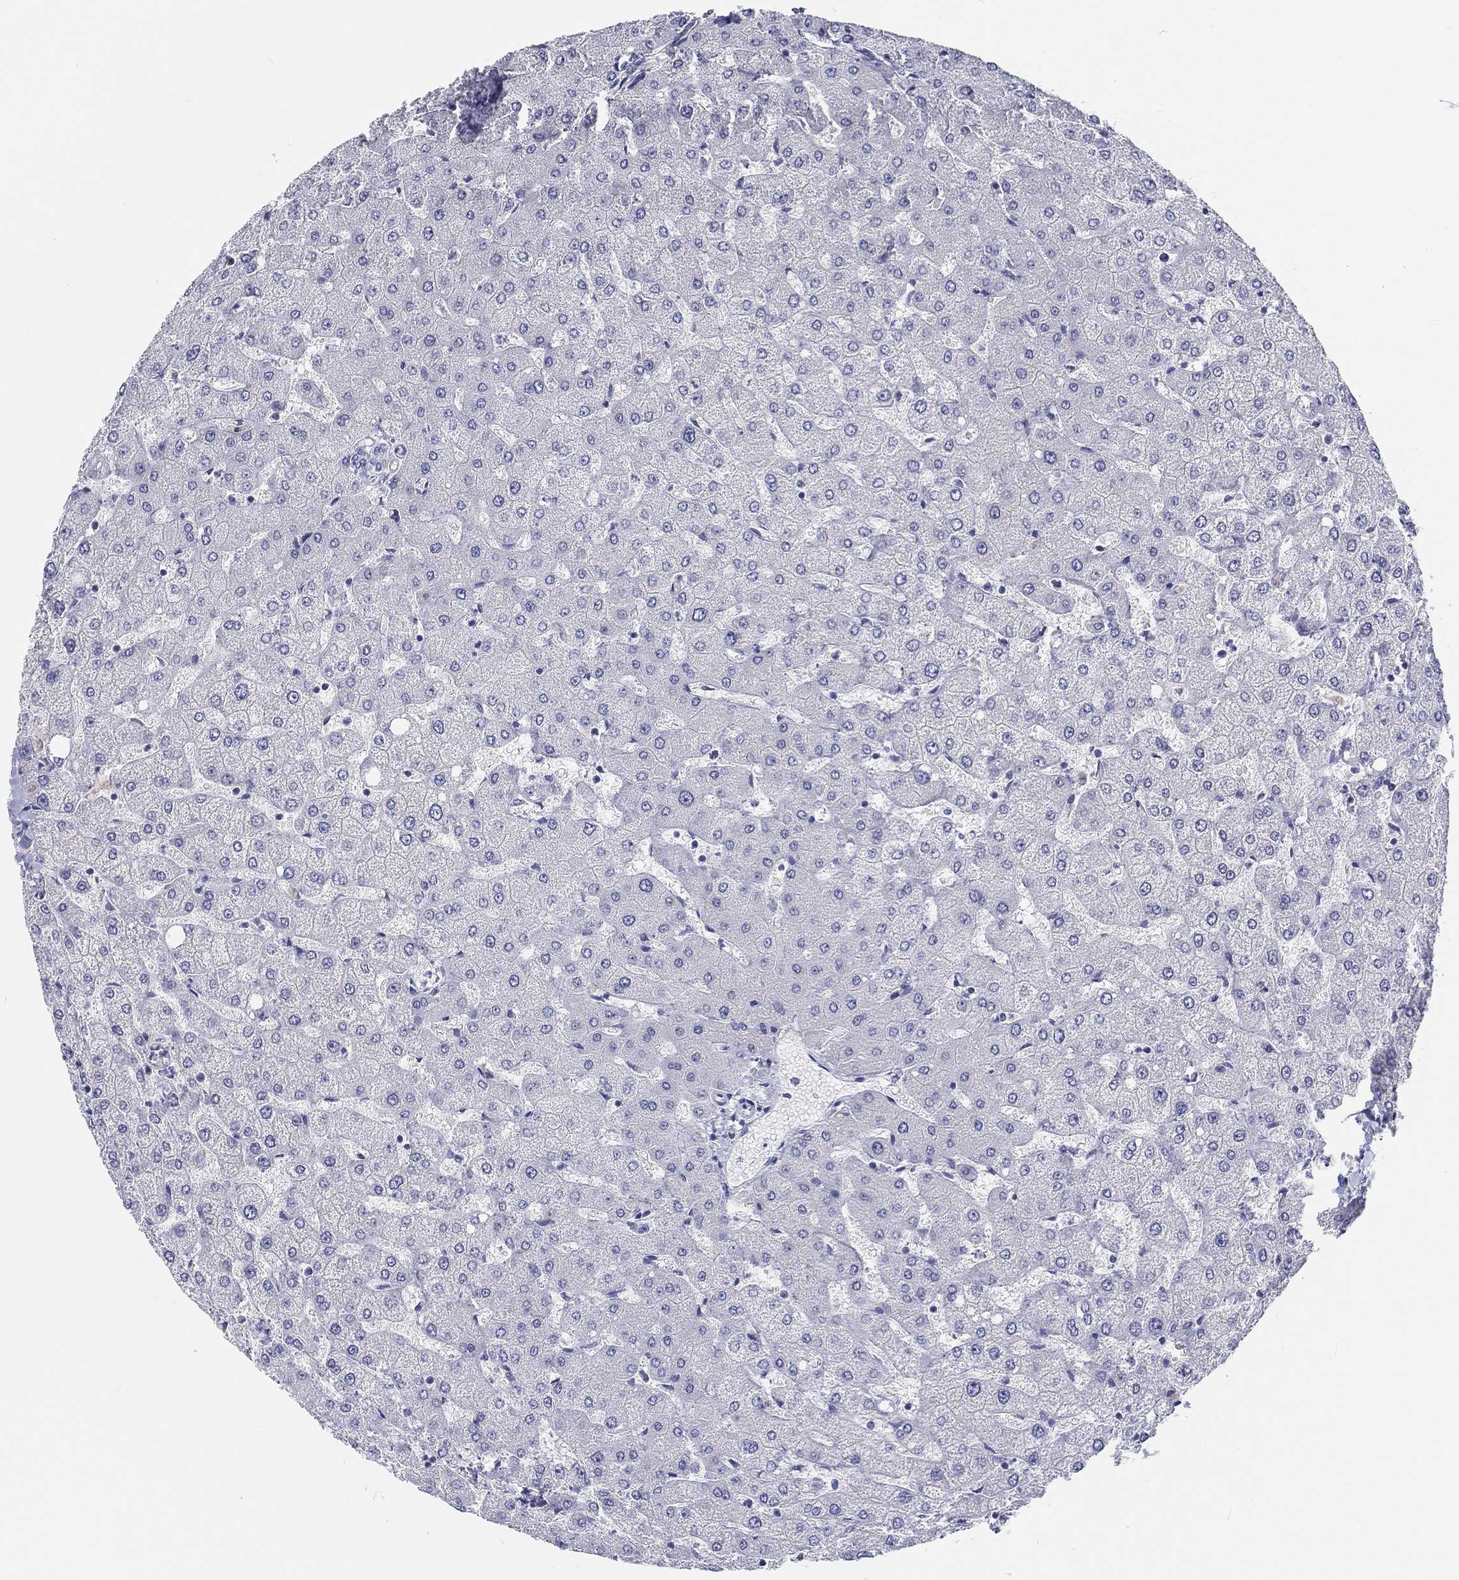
{"staining": {"intensity": "negative", "quantity": "none", "location": "none"}, "tissue": "liver", "cell_type": "Cholangiocytes", "image_type": "normal", "snomed": [{"axis": "morphology", "description": "Normal tissue, NOS"}, {"axis": "topography", "description": "Liver"}], "caption": "High magnification brightfield microscopy of benign liver stained with DAB (brown) and counterstained with hematoxylin (blue): cholangiocytes show no significant positivity.", "gene": "CRYGD", "patient": {"sex": "female", "age": 54}}